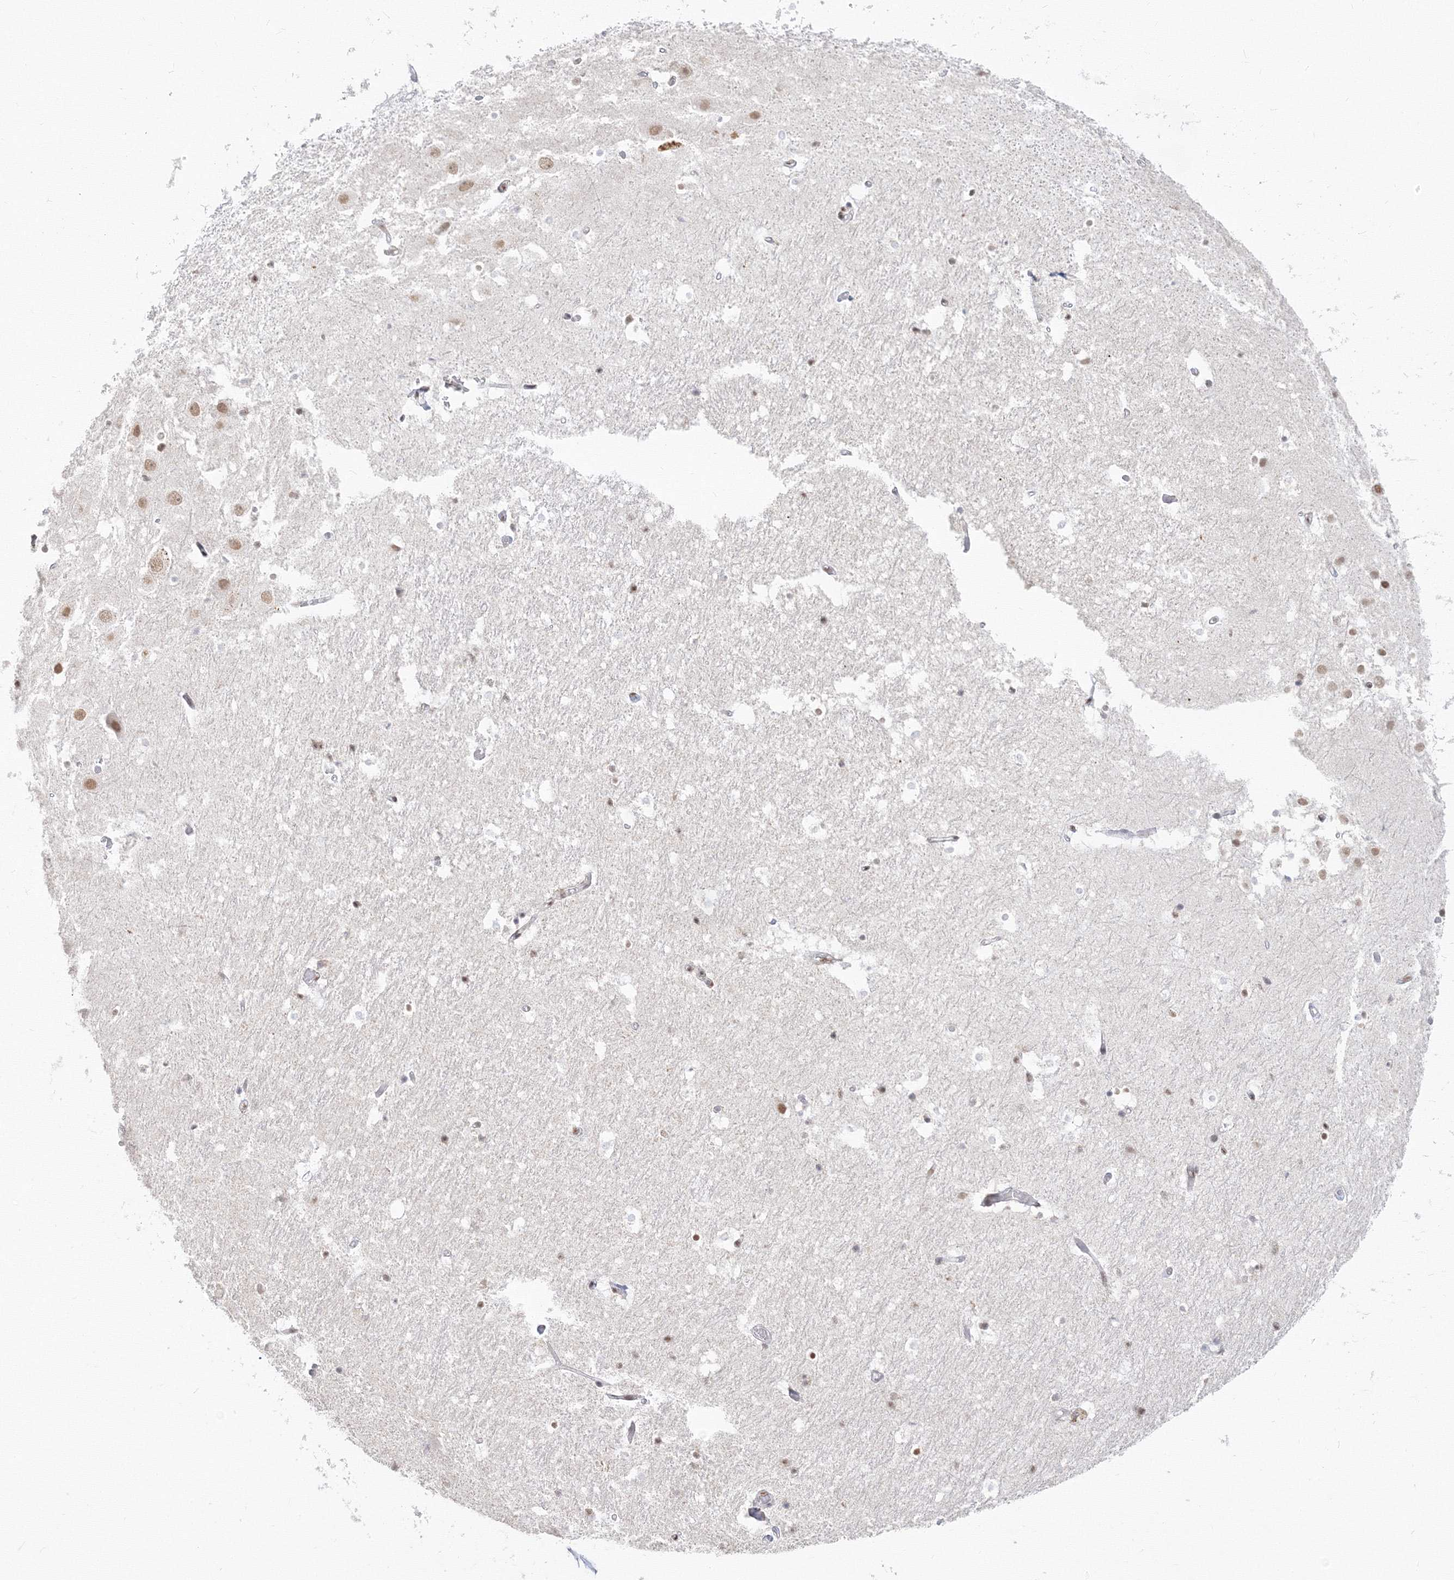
{"staining": {"intensity": "moderate", "quantity": "<25%", "location": "nuclear"}, "tissue": "hippocampus", "cell_type": "Glial cells", "image_type": "normal", "snomed": [{"axis": "morphology", "description": "Normal tissue, NOS"}, {"axis": "topography", "description": "Hippocampus"}], "caption": "Brown immunohistochemical staining in unremarkable human hippocampus exhibits moderate nuclear staining in about <25% of glial cells.", "gene": "PPP4R2", "patient": {"sex": "female", "age": 52}}